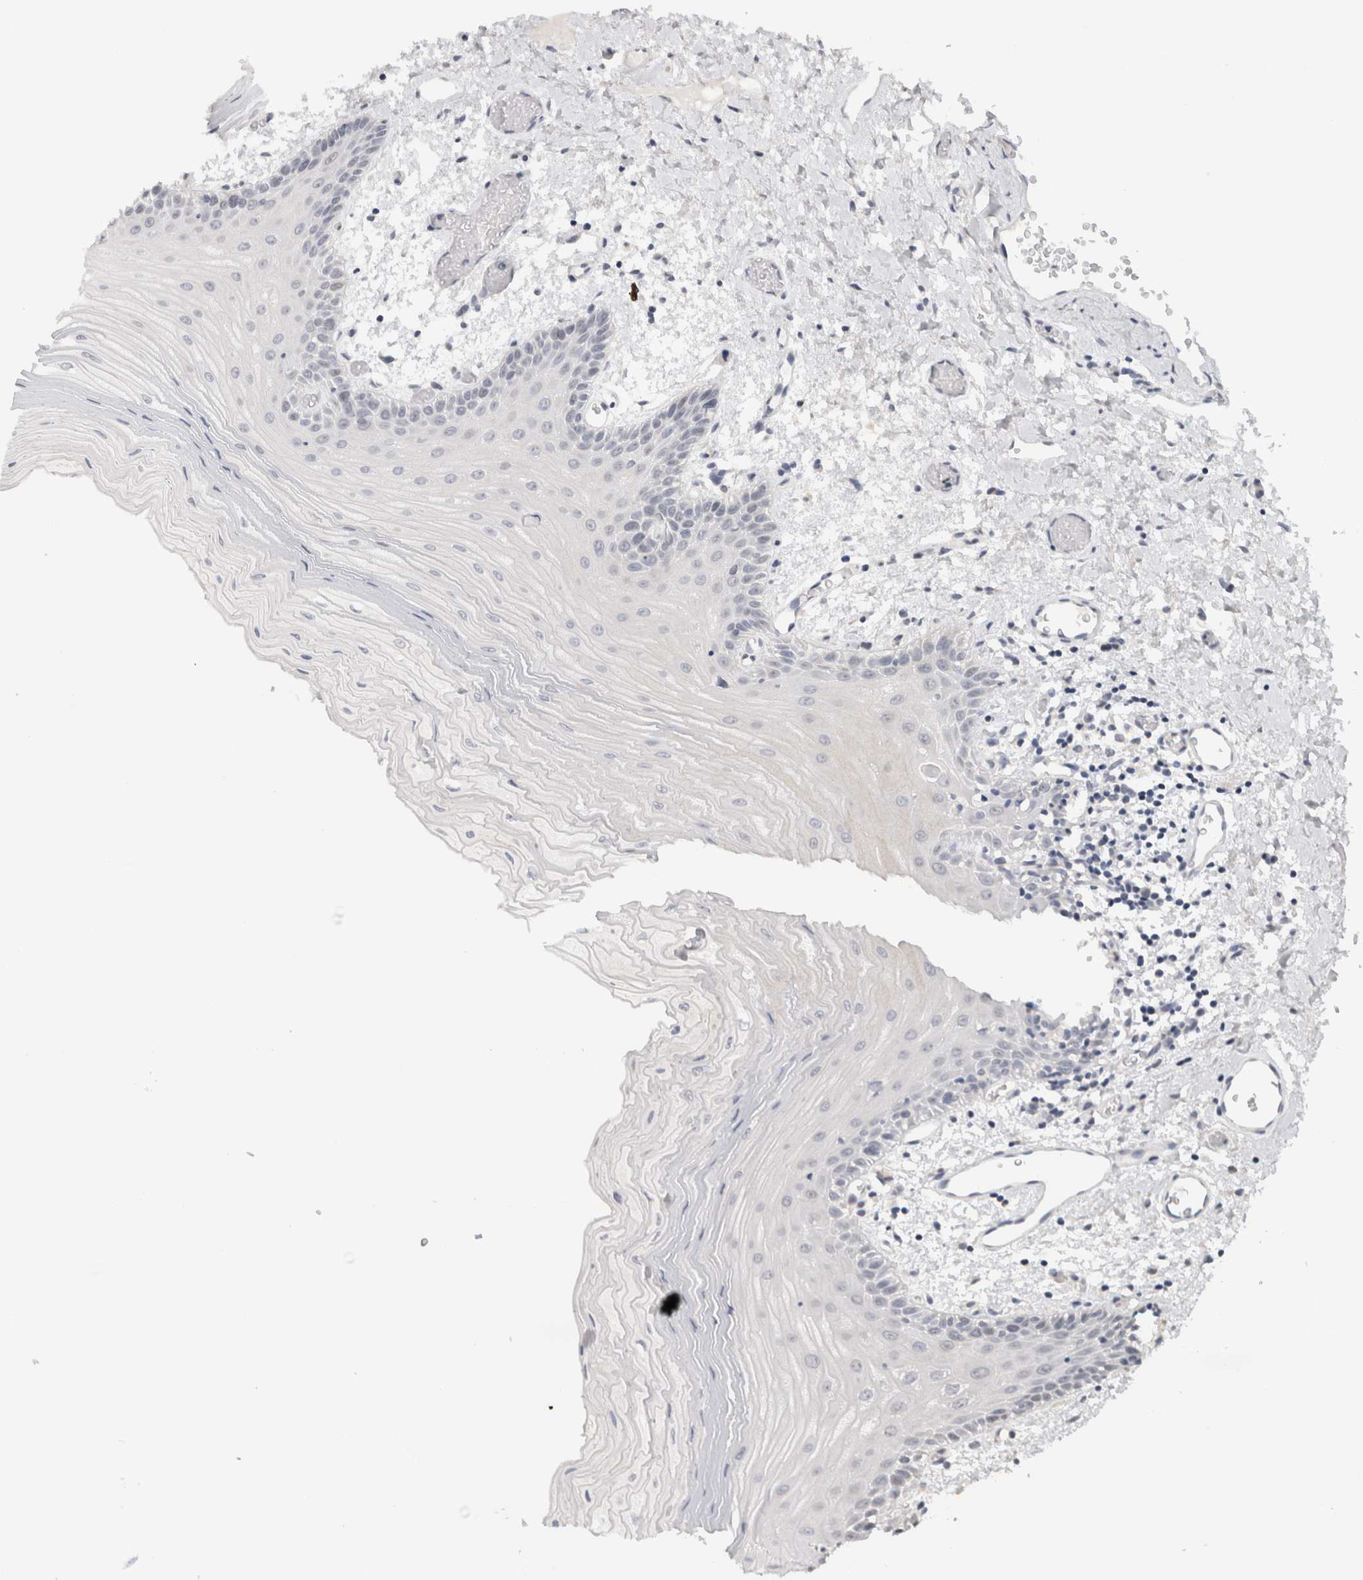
{"staining": {"intensity": "negative", "quantity": "none", "location": "none"}, "tissue": "oral mucosa", "cell_type": "Squamous epithelial cells", "image_type": "normal", "snomed": [{"axis": "morphology", "description": "Normal tissue, NOS"}, {"axis": "topography", "description": "Oral tissue"}], "caption": "Immunohistochemistry (IHC) image of normal oral mucosa stained for a protein (brown), which reveals no expression in squamous epithelial cells. (Immunohistochemistry (IHC), brightfield microscopy, high magnification).", "gene": "TONSL", "patient": {"sex": "male", "age": 52}}